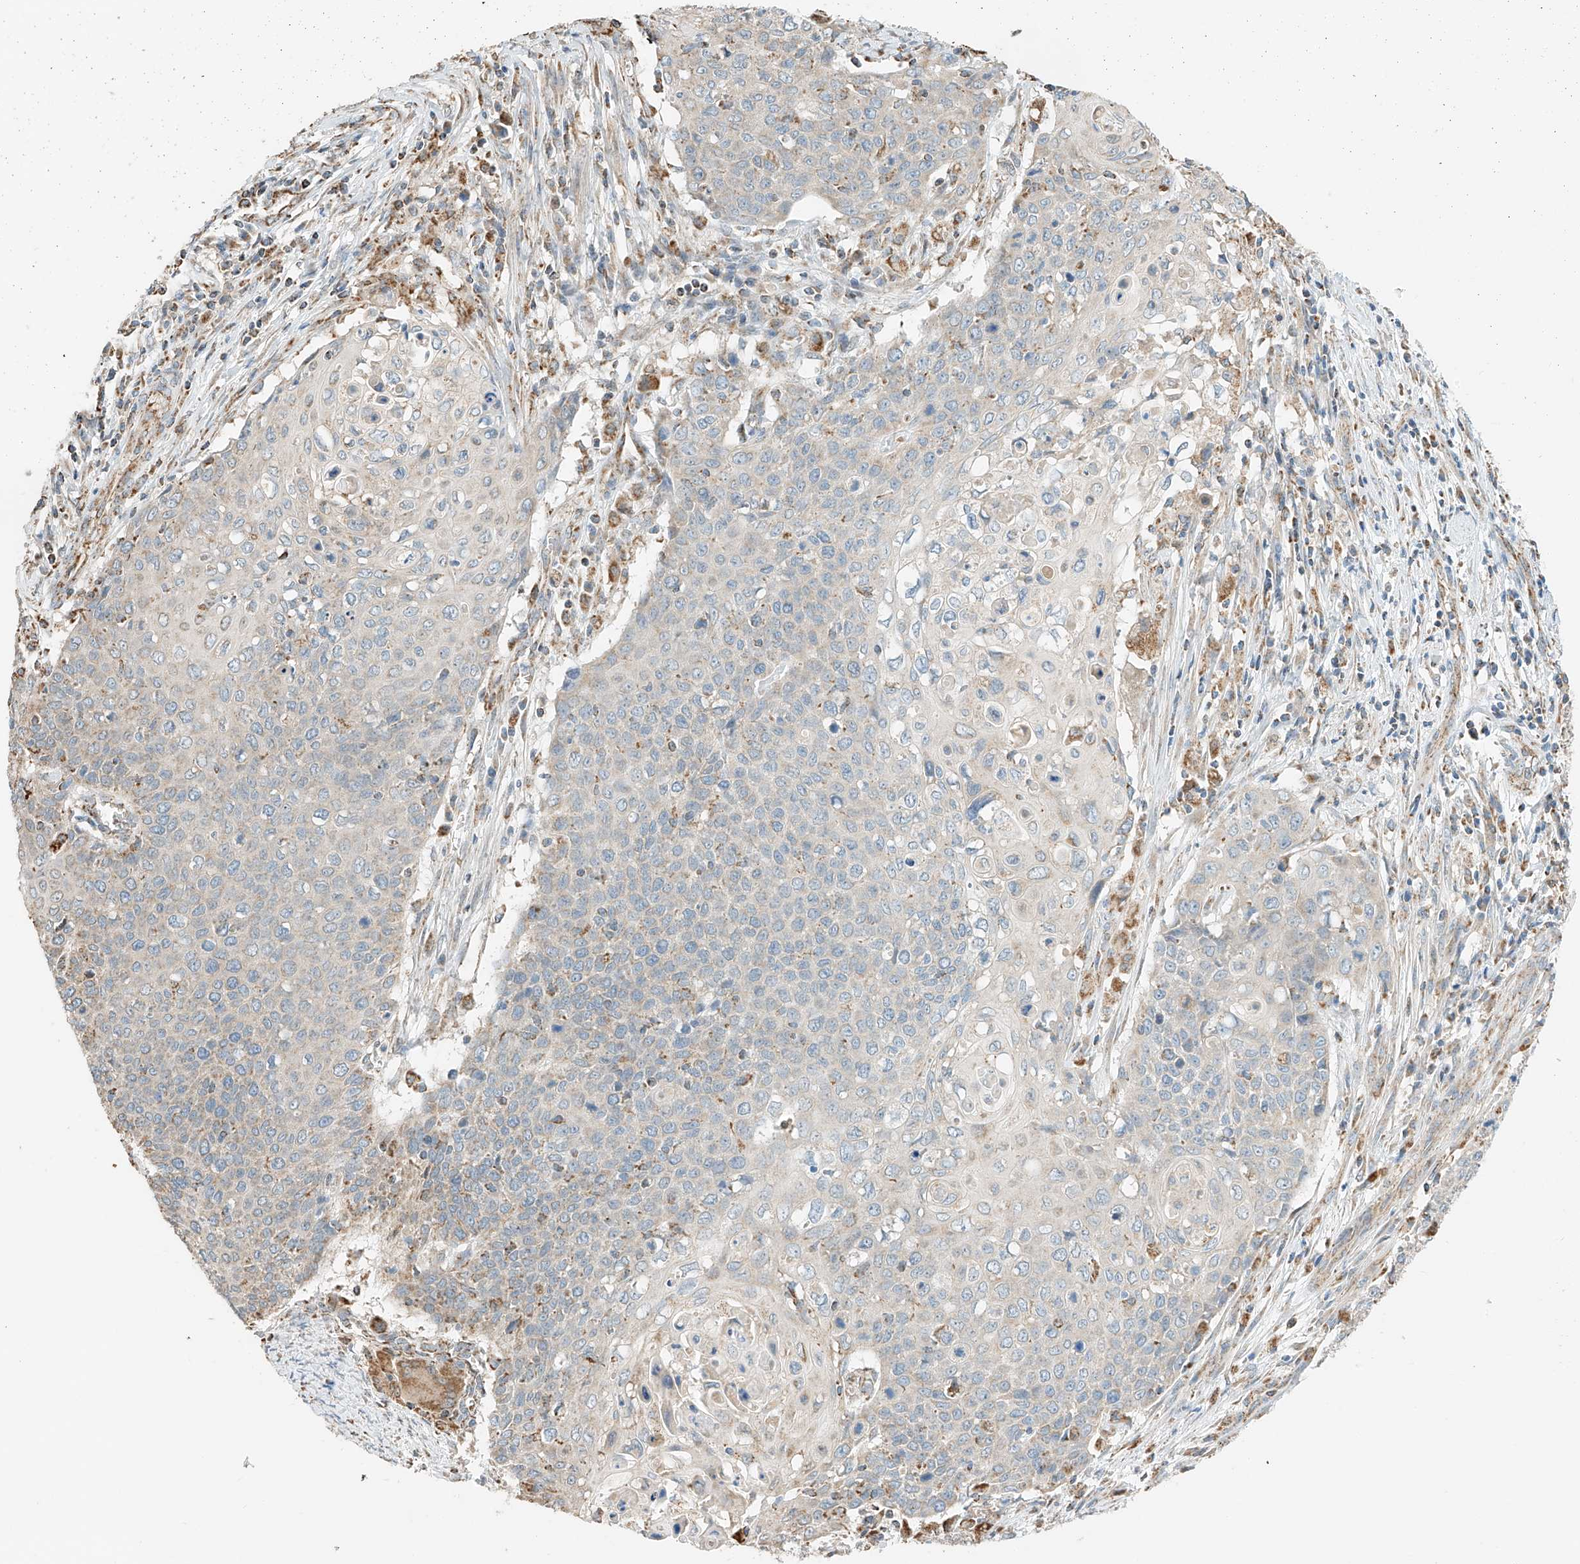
{"staining": {"intensity": "negative", "quantity": "none", "location": "none"}, "tissue": "cervical cancer", "cell_type": "Tumor cells", "image_type": "cancer", "snomed": [{"axis": "morphology", "description": "Squamous cell carcinoma, NOS"}, {"axis": "topography", "description": "Cervix"}], "caption": "Tumor cells show no significant protein expression in cervical squamous cell carcinoma.", "gene": "YIPF7", "patient": {"sex": "female", "age": 39}}